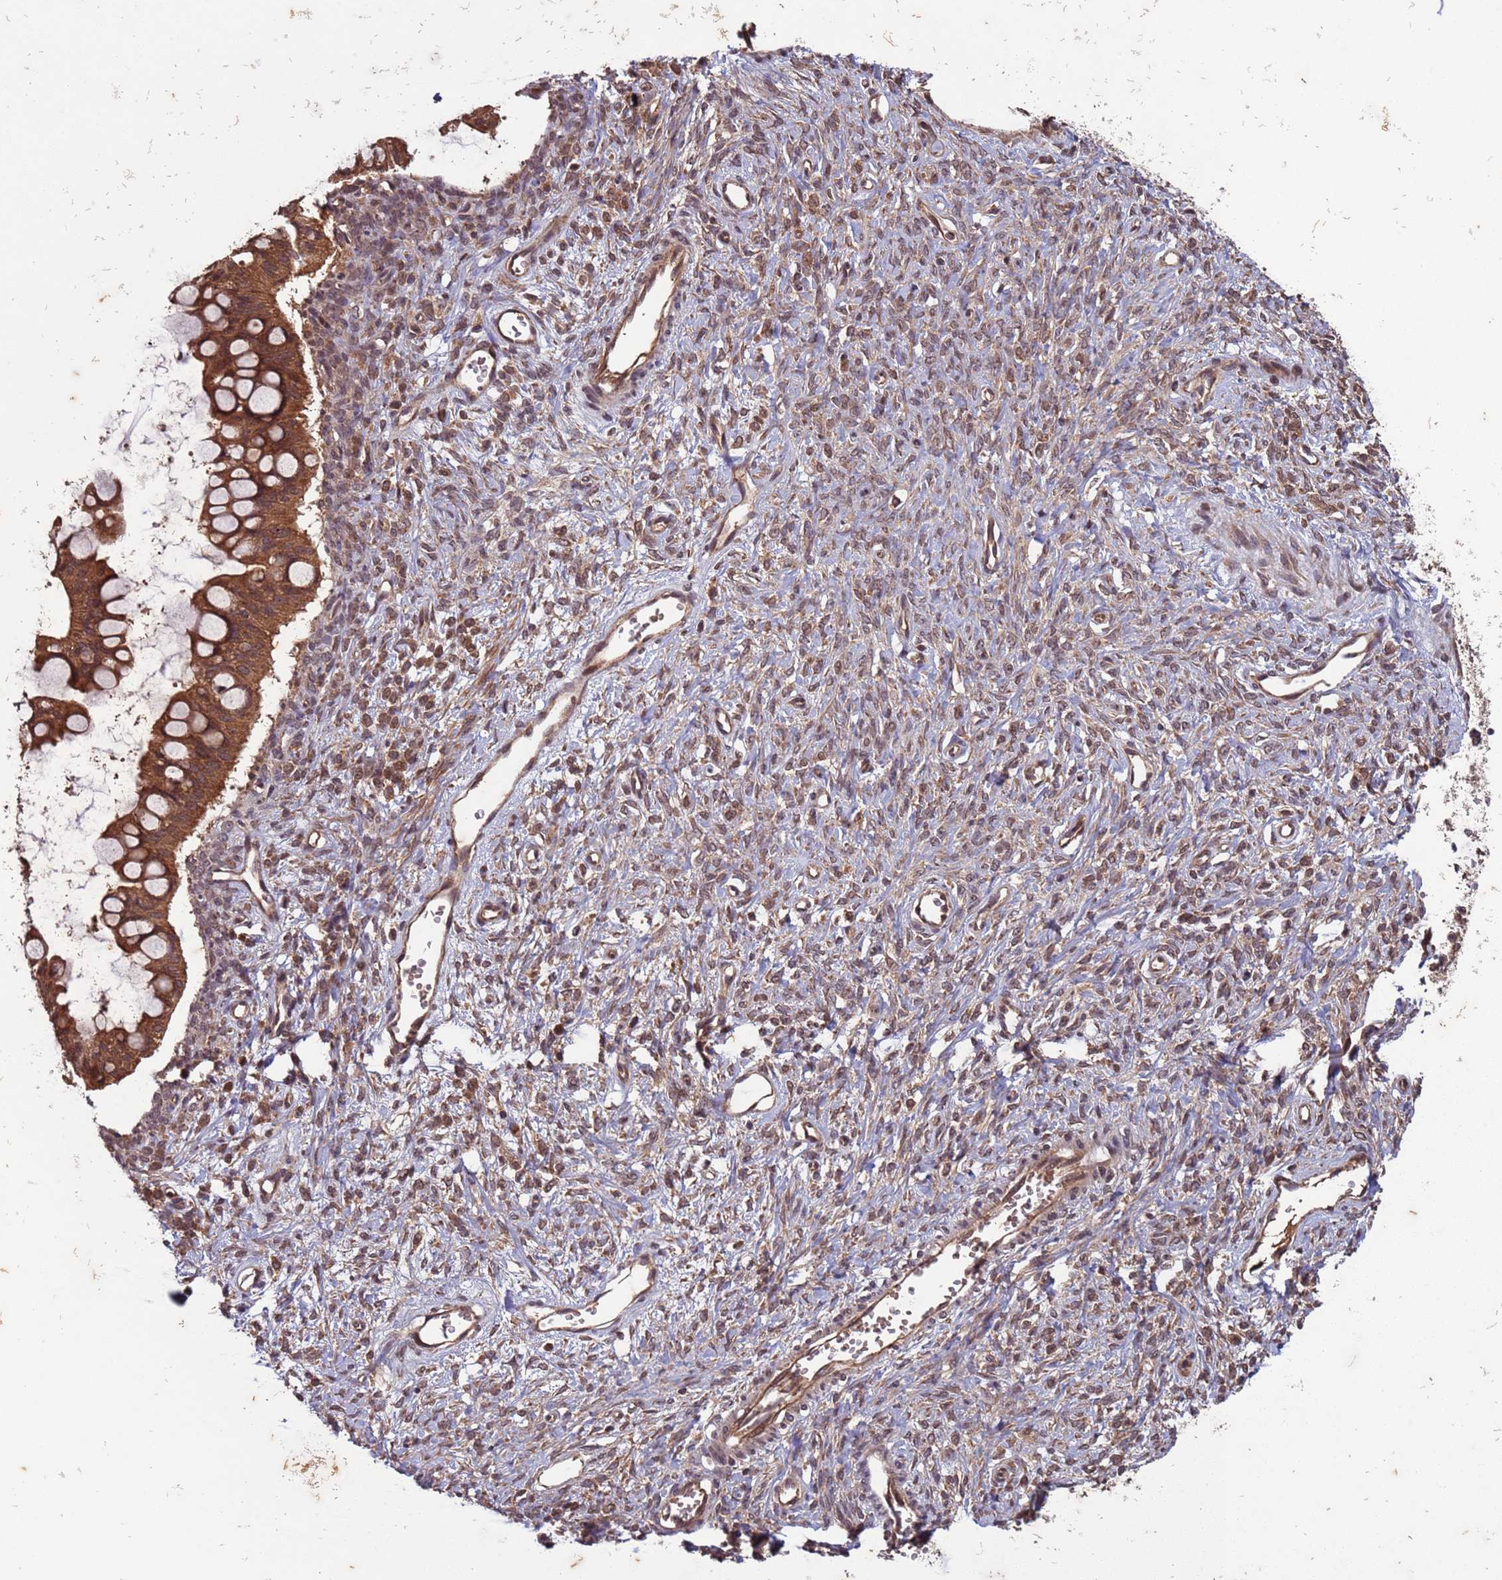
{"staining": {"intensity": "strong", "quantity": ">75%", "location": "cytoplasmic/membranous"}, "tissue": "ovarian cancer", "cell_type": "Tumor cells", "image_type": "cancer", "snomed": [{"axis": "morphology", "description": "Cystadenocarcinoma, mucinous, NOS"}, {"axis": "topography", "description": "Ovary"}], "caption": "Immunohistochemistry of mucinous cystadenocarcinoma (ovarian) demonstrates high levels of strong cytoplasmic/membranous staining in approximately >75% of tumor cells.", "gene": "ERI1", "patient": {"sex": "female", "age": 73}}